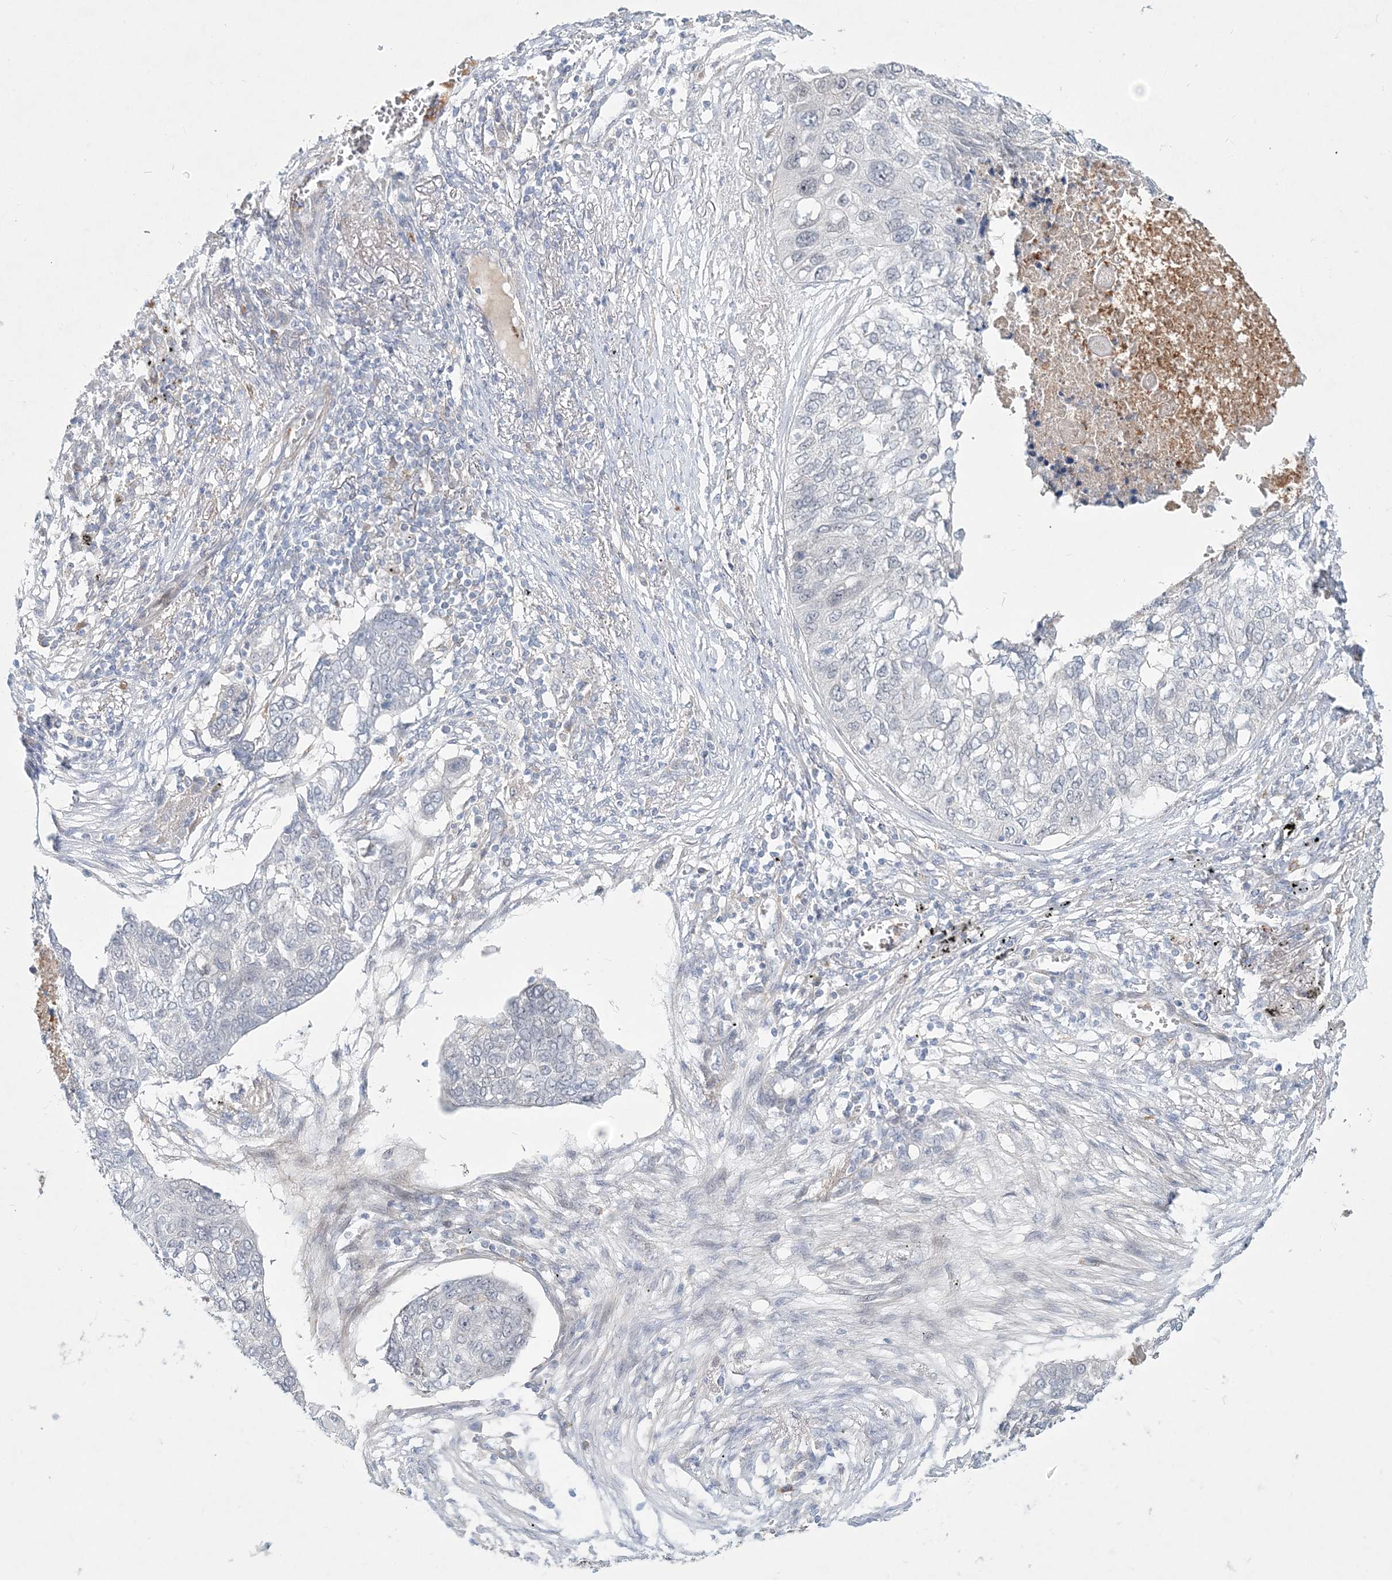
{"staining": {"intensity": "negative", "quantity": "none", "location": "none"}, "tissue": "lung cancer", "cell_type": "Tumor cells", "image_type": "cancer", "snomed": [{"axis": "morphology", "description": "Squamous cell carcinoma, NOS"}, {"axis": "topography", "description": "Lung"}], "caption": "Tumor cells are negative for brown protein staining in lung squamous cell carcinoma.", "gene": "DNAH5", "patient": {"sex": "female", "age": 63}}